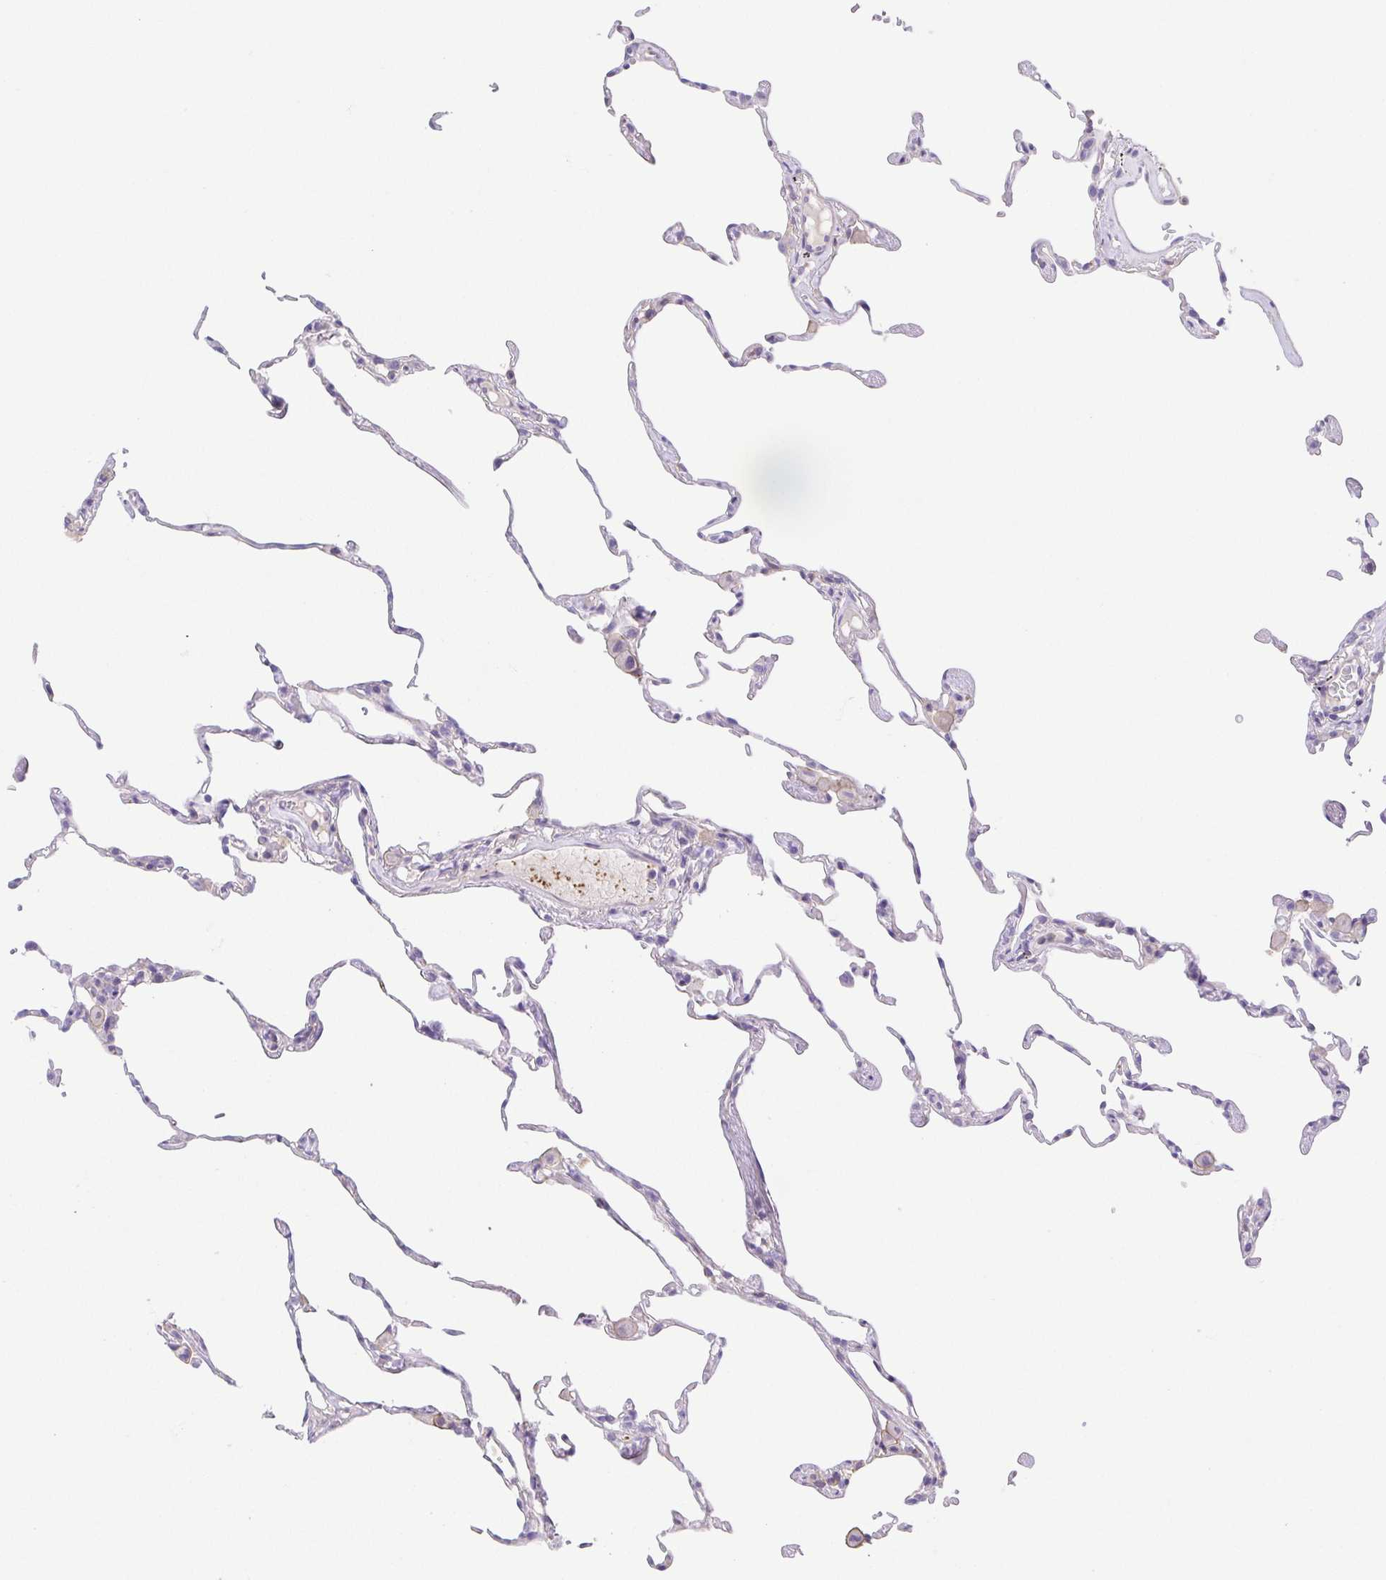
{"staining": {"intensity": "negative", "quantity": "none", "location": "none"}, "tissue": "lung", "cell_type": "Alveolar cells", "image_type": "normal", "snomed": [{"axis": "morphology", "description": "Normal tissue, NOS"}, {"axis": "topography", "description": "Lung"}], "caption": "The micrograph exhibits no staining of alveolar cells in unremarkable lung. Nuclei are stained in blue.", "gene": "PRR14L", "patient": {"sex": "female", "age": 57}}